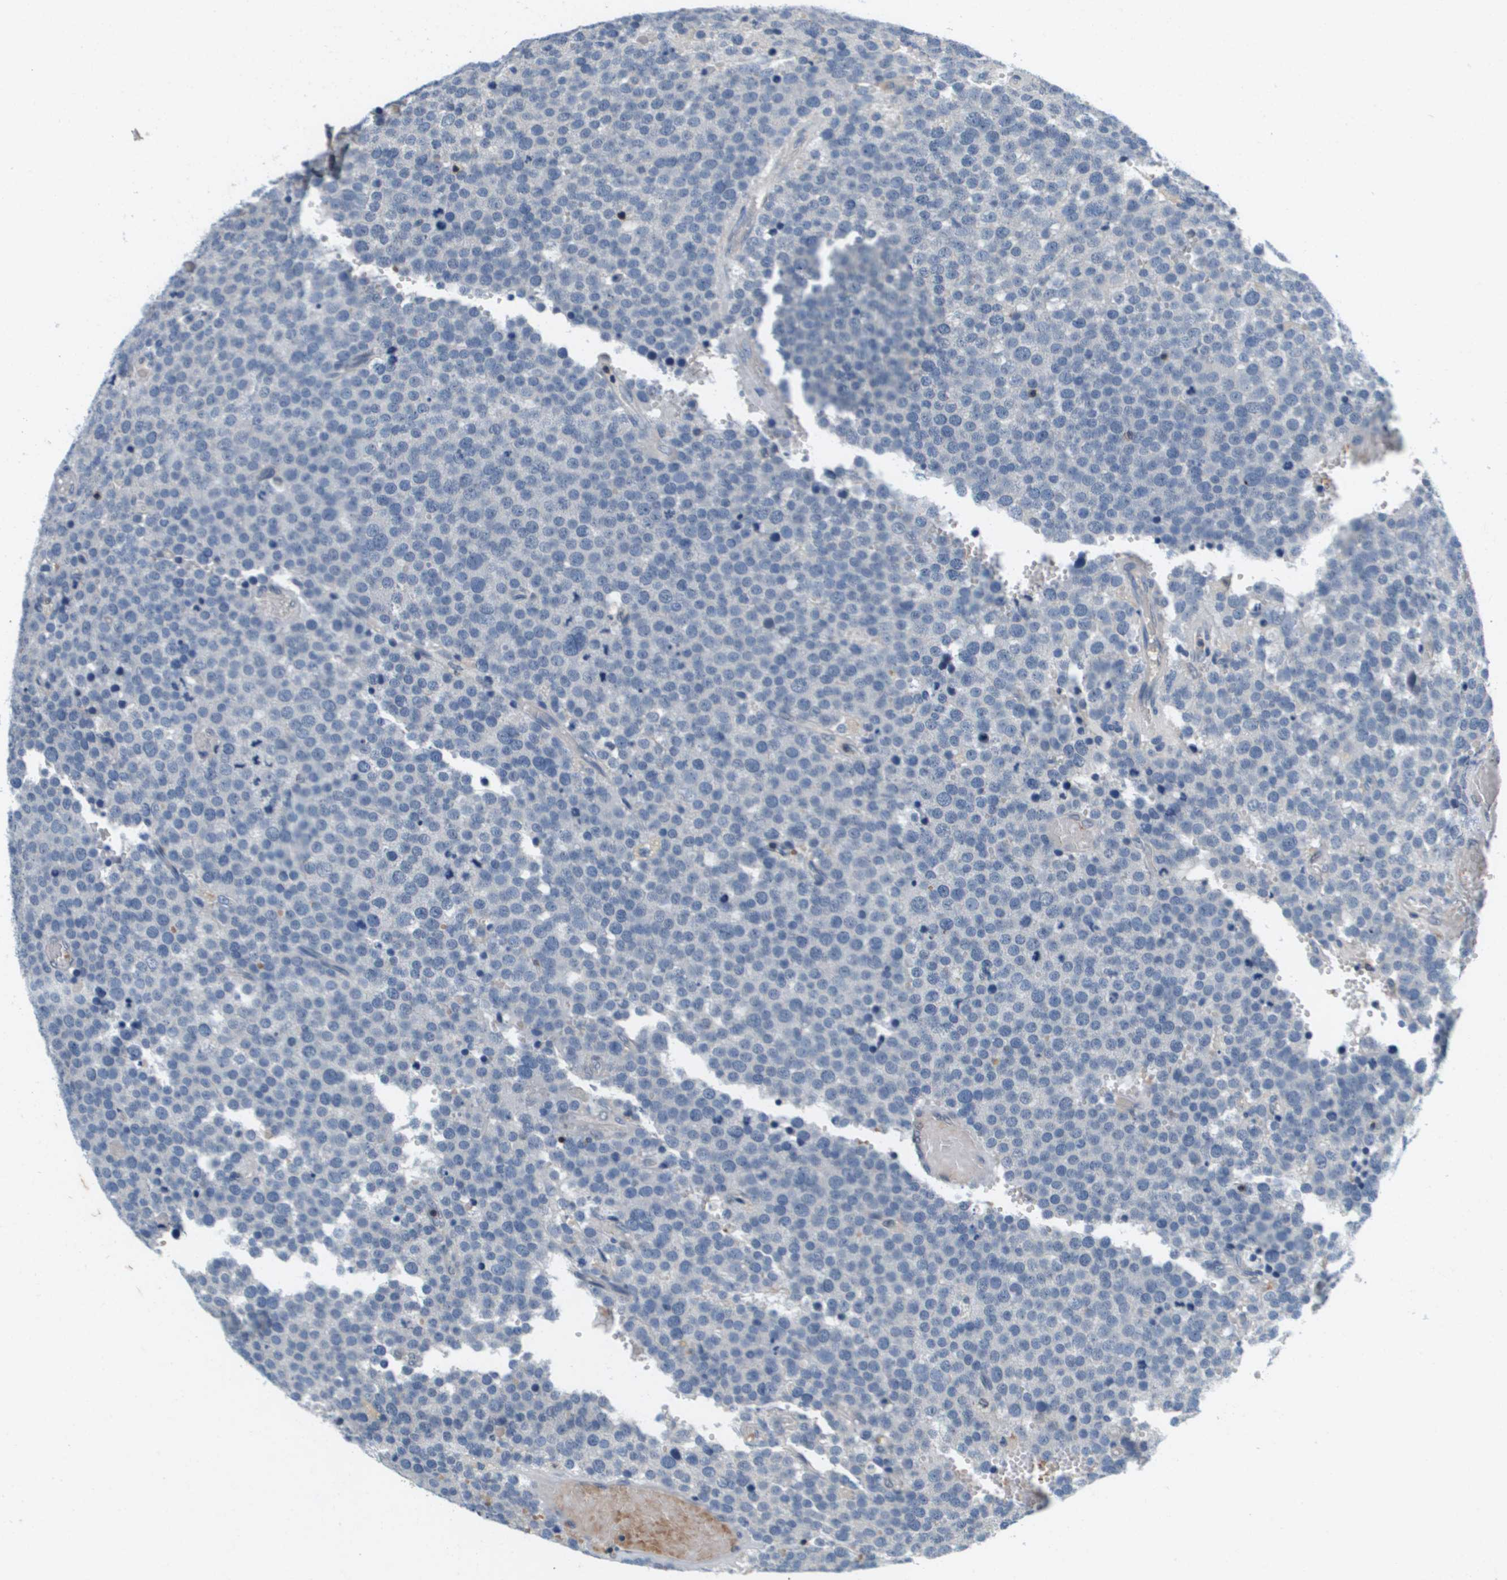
{"staining": {"intensity": "negative", "quantity": "none", "location": "none"}, "tissue": "testis cancer", "cell_type": "Tumor cells", "image_type": "cancer", "snomed": [{"axis": "morphology", "description": "Normal tissue, NOS"}, {"axis": "morphology", "description": "Seminoma, NOS"}, {"axis": "topography", "description": "Testis"}], "caption": "An immunohistochemistry (IHC) photomicrograph of seminoma (testis) is shown. There is no staining in tumor cells of seminoma (testis).", "gene": "KCNQ5", "patient": {"sex": "male", "age": 71}}